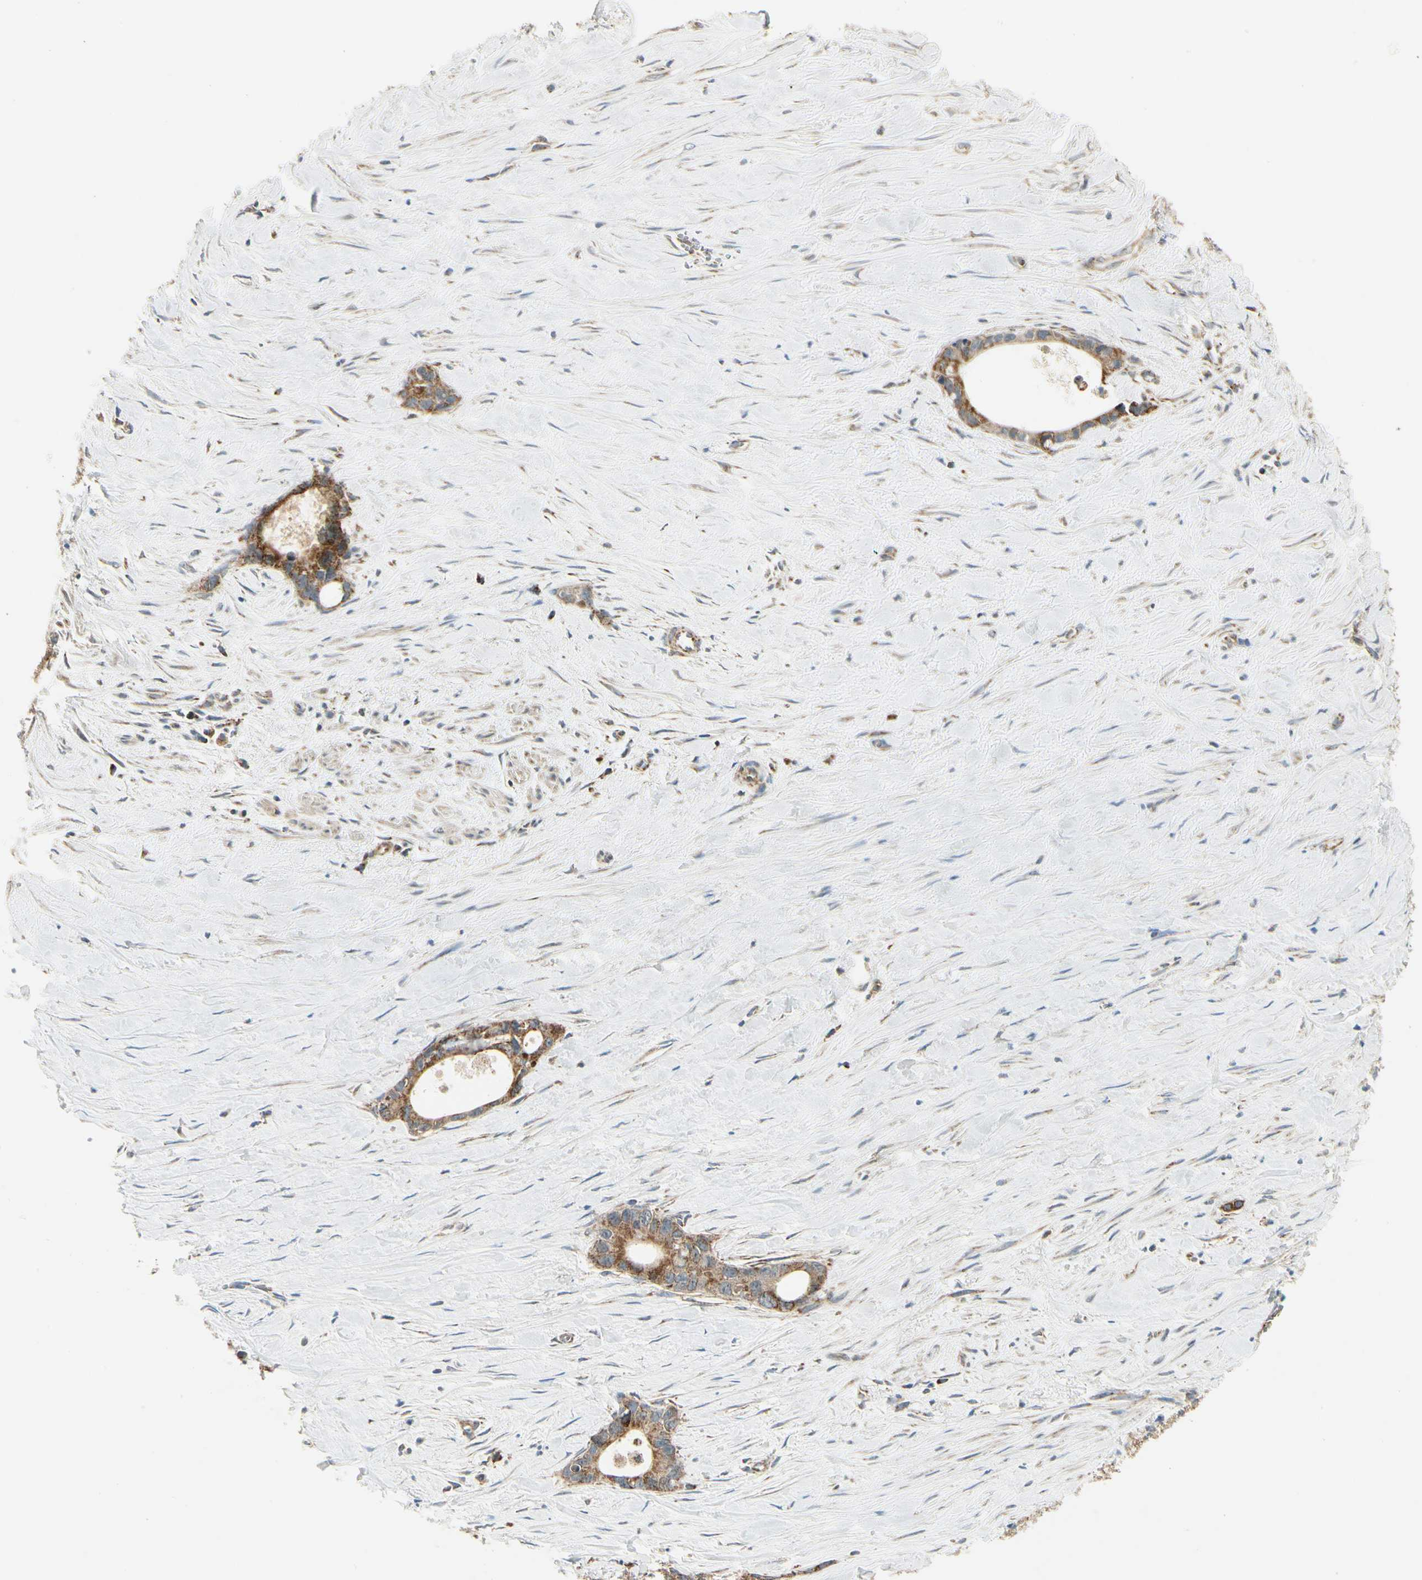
{"staining": {"intensity": "moderate", "quantity": "25%-75%", "location": "cytoplasmic/membranous"}, "tissue": "liver cancer", "cell_type": "Tumor cells", "image_type": "cancer", "snomed": [{"axis": "morphology", "description": "Cholangiocarcinoma"}, {"axis": "topography", "description": "Liver"}], "caption": "Liver cancer stained for a protein demonstrates moderate cytoplasmic/membranous positivity in tumor cells.", "gene": "EPHB3", "patient": {"sex": "female", "age": 55}}